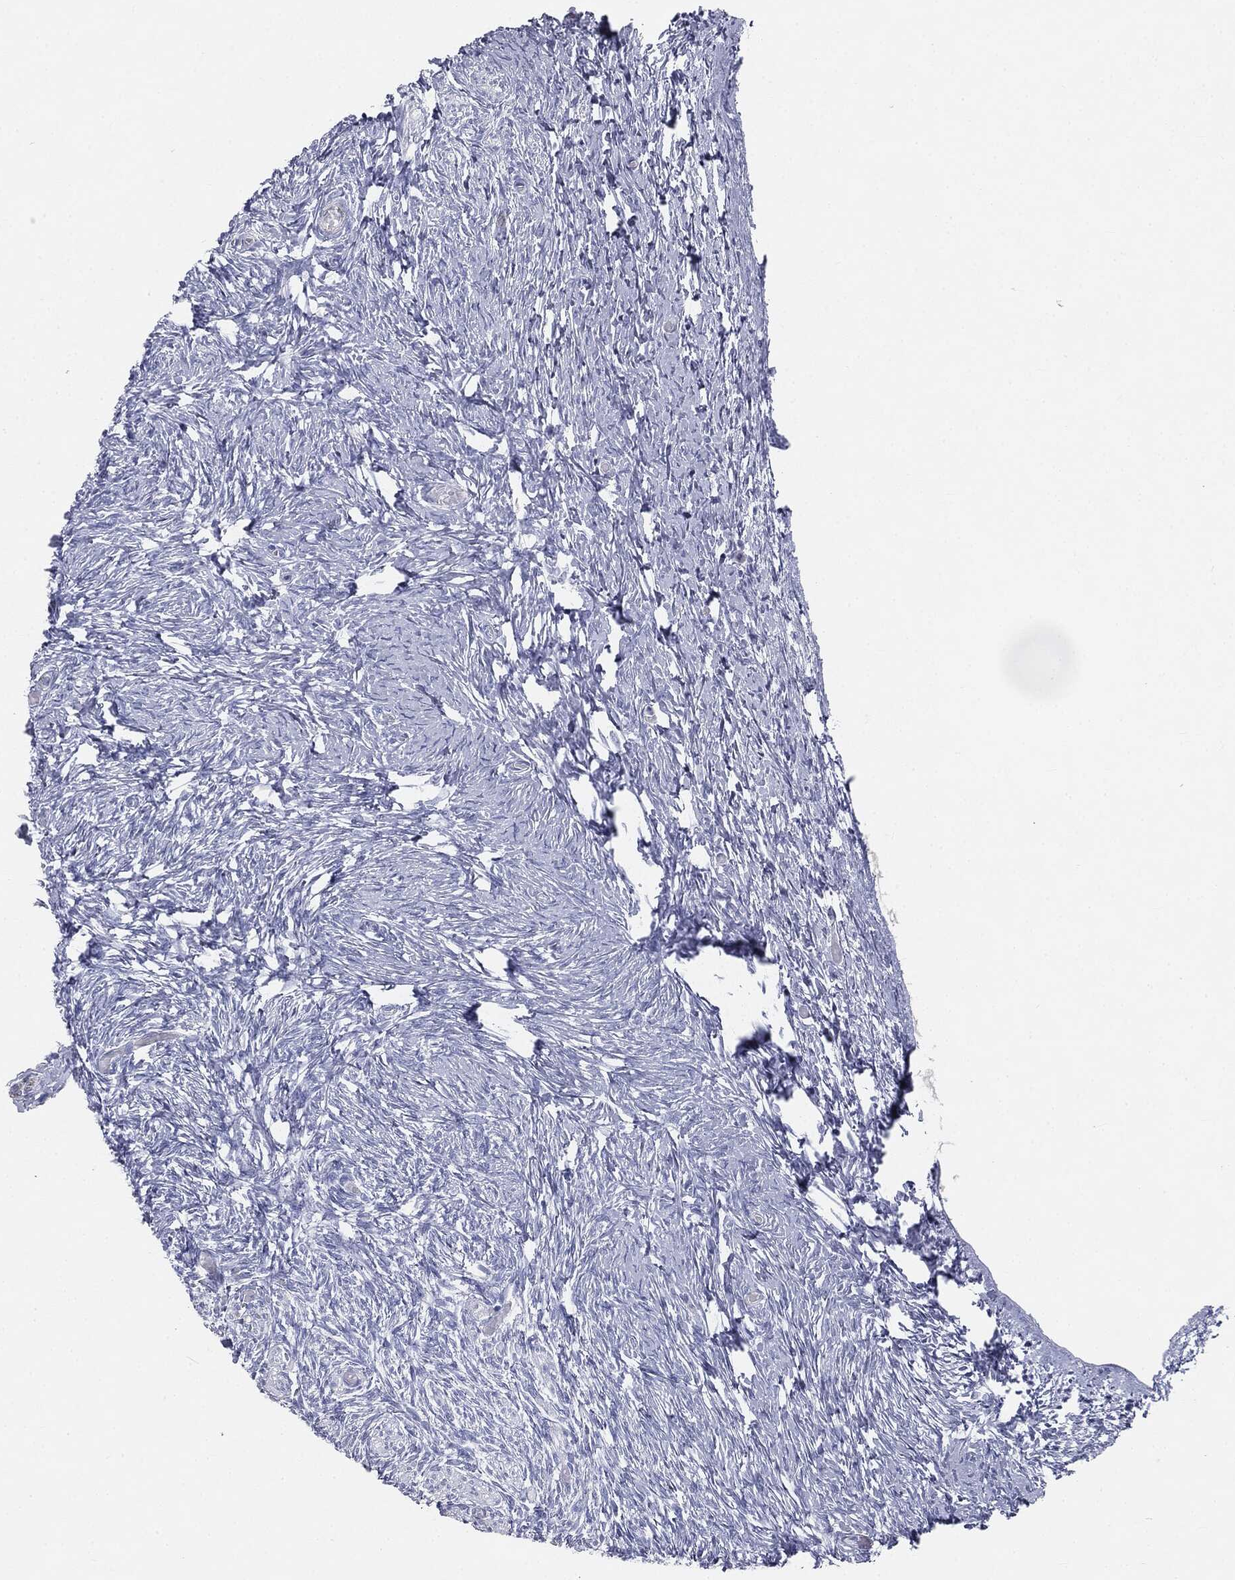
{"staining": {"intensity": "negative", "quantity": "none", "location": "none"}, "tissue": "ovary", "cell_type": "Follicle cells", "image_type": "normal", "snomed": [{"axis": "morphology", "description": "Normal tissue, NOS"}, {"axis": "topography", "description": "Ovary"}], "caption": "Immunohistochemistry (IHC) of normal ovary demonstrates no staining in follicle cells. Brightfield microscopy of immunohistochemistry stained with DAB (brown) and hematoxylin (blue), captured at high magnification.", "gene": "MUC5AC", "patient": {"sex": "female", "age": 39}}